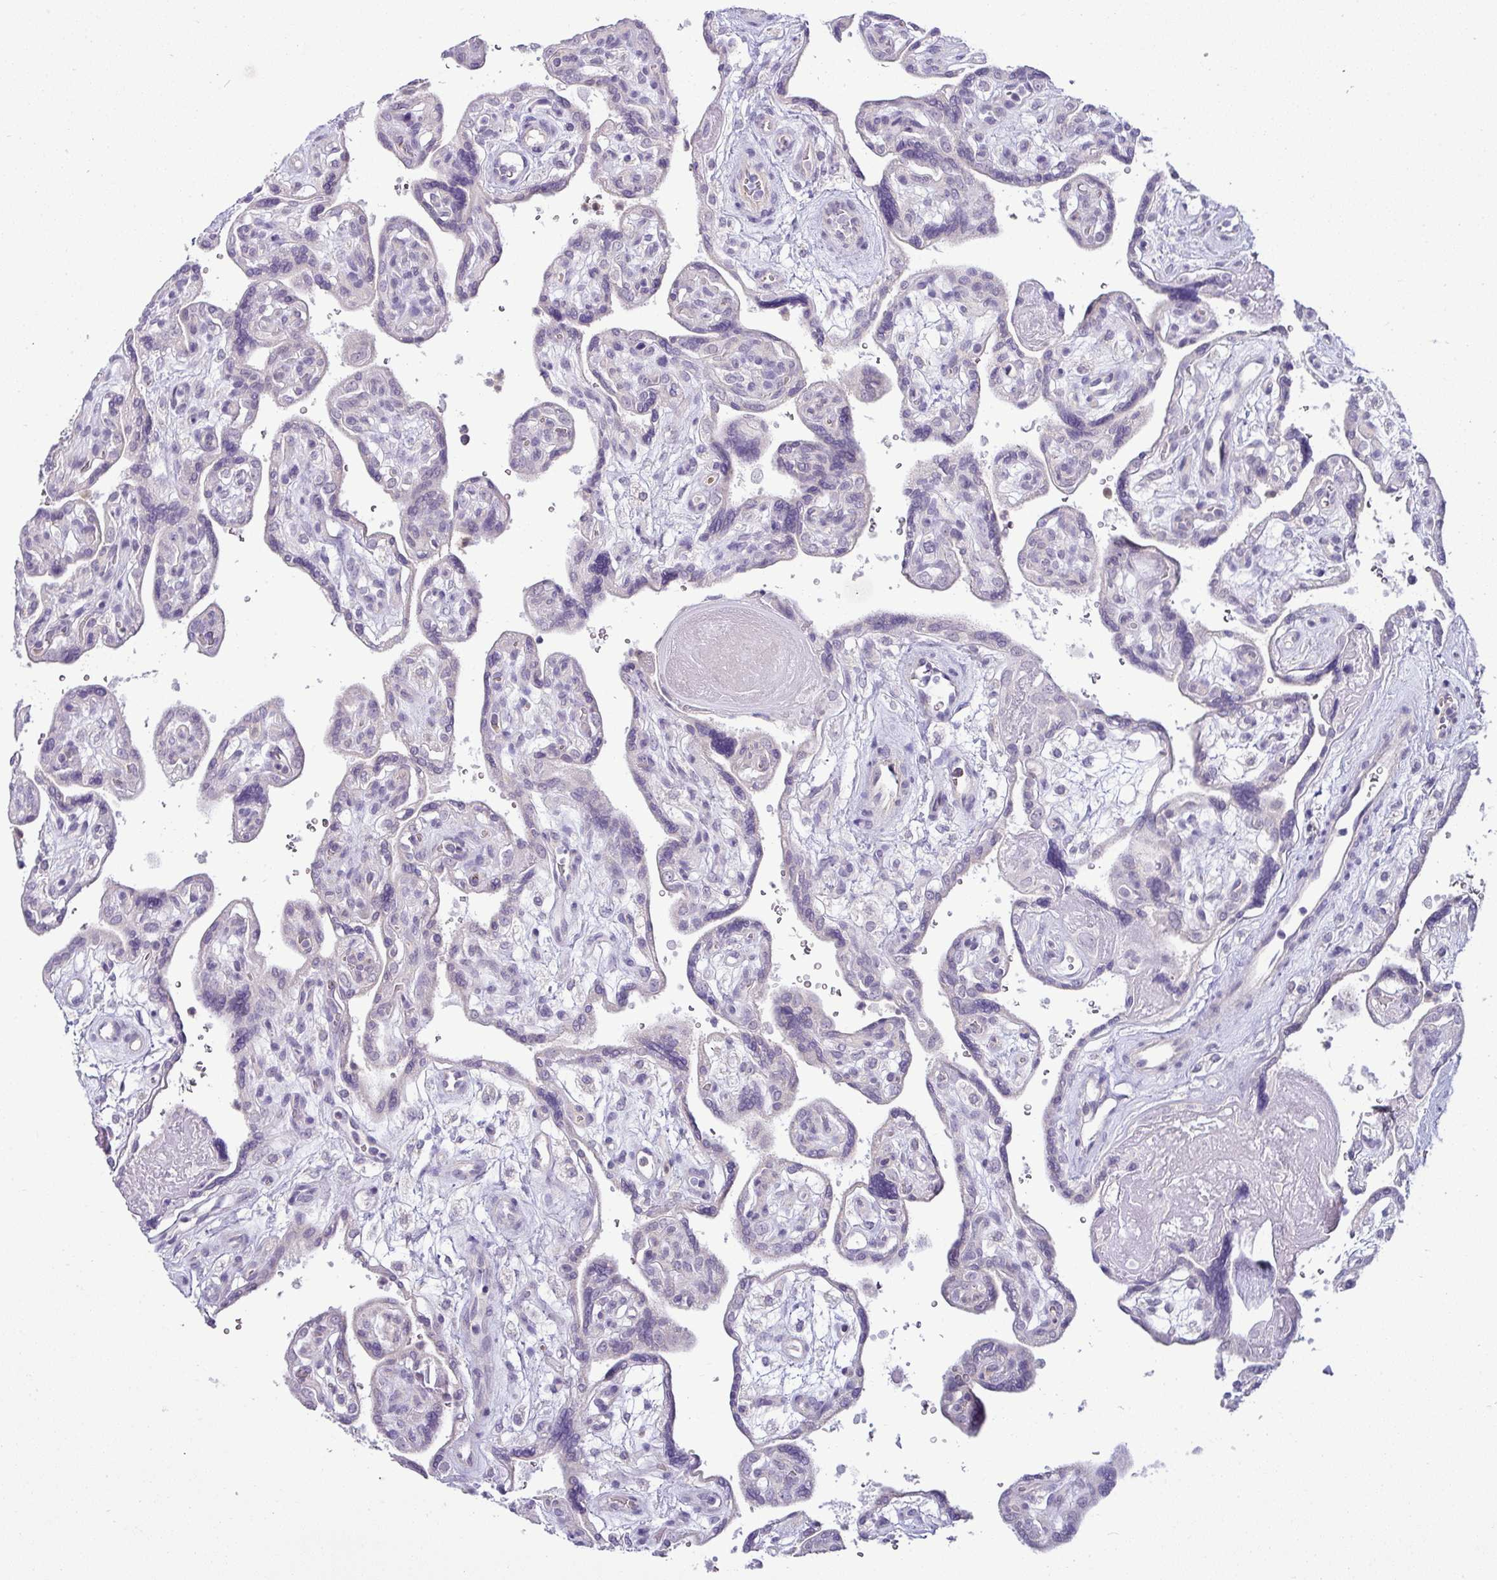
{"staining": {"intensity": "negative", "quantity": "none", "location": "none"}, "tissue": "placenta", "cell_type": "Decidual cells", "image_type": "normal", "snomed": [{"axis": "morphology", "description": "Normal tissue, NOS"}, {"axis": "topography", "description": "Placenta"}], "caption": "Protein analysis of normal placenta exhibits no significant staining in decidual cells.", "gene": "HBEGF", "patient": {"sex": "female", "age": 39}}